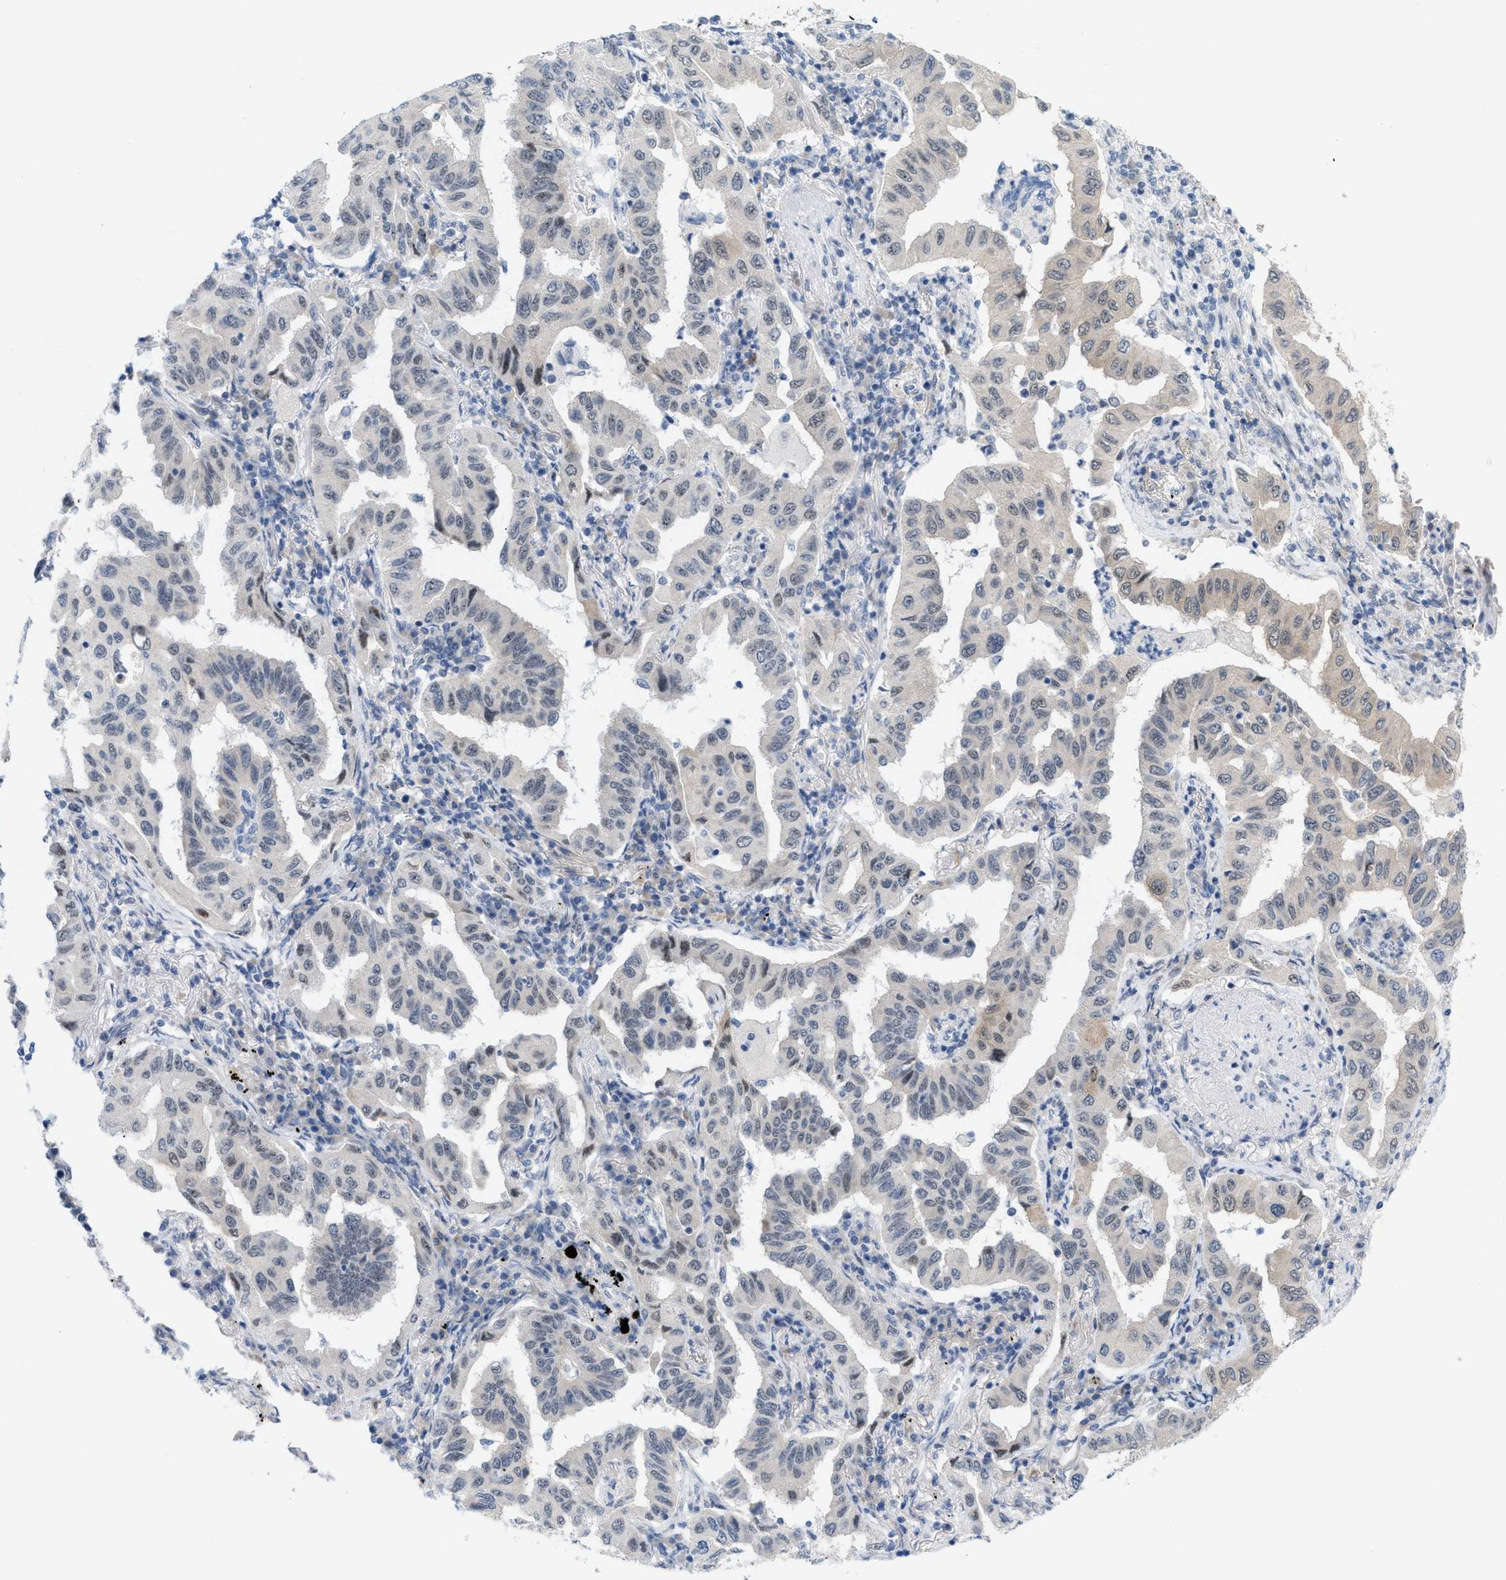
{"staining": {"intensity": "weak", "quantity": "25%-75%", "location": "cytoplasmic/membranous,nuclear"}, "tissue": "lung cancer", "cell_type": "Tumor cells", "image_type": "cancer", "snomed": [{"axis": "morphology", "description": "Adenocarcinoma, NOS"}, {"axis": "topography", "description": "Lung"}], "caption": "Brown immunohistochemical staining in human adenocarcinoma (lung) demonstrates weak cytoplasmic/membranous and nuclear staining in about 25%-75% of tumor cells.", "gene": "WIPI2", "patient": {"sex": "female", "age": 65}}